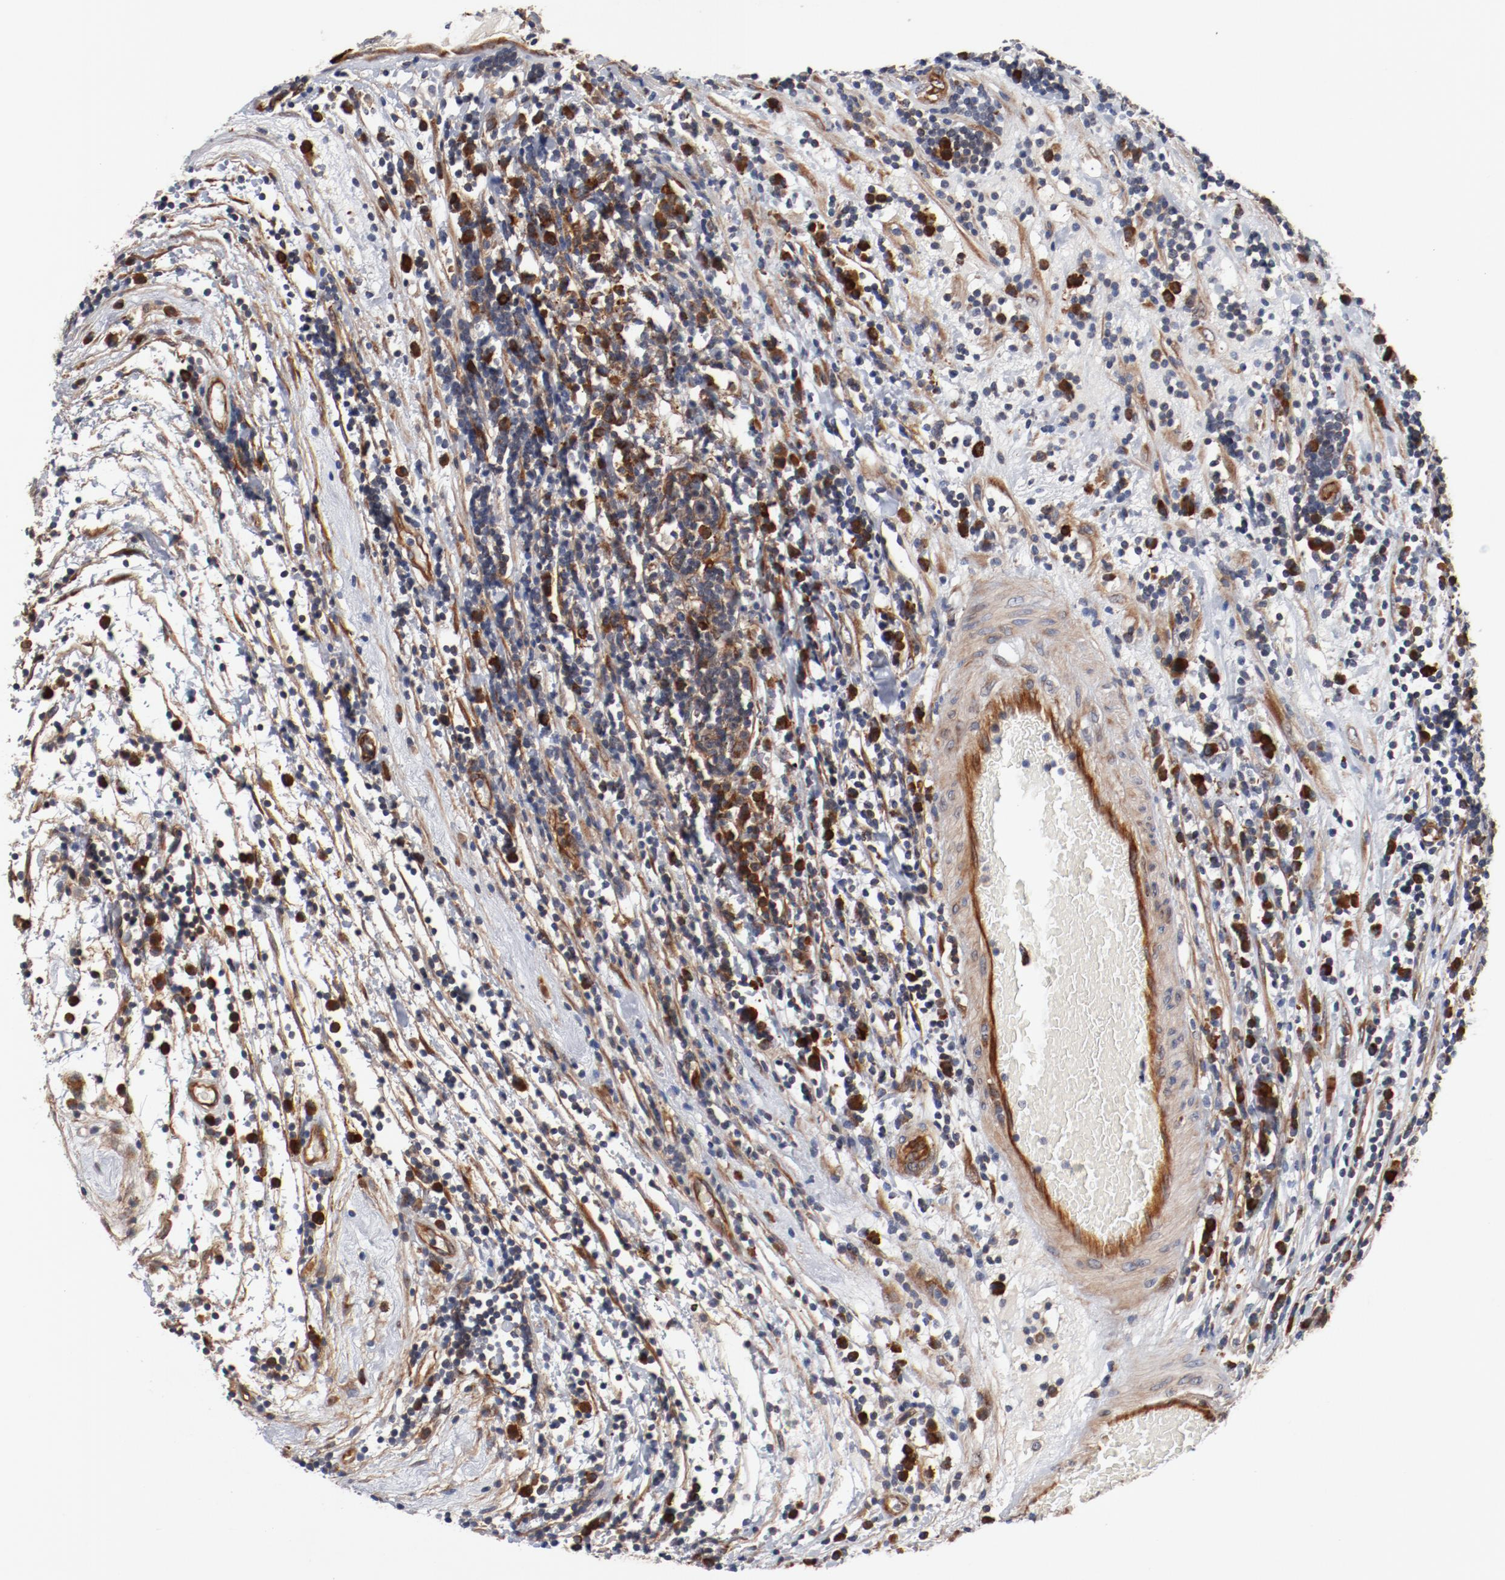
{"staining": {"intensity": "moderate", "quantity": ">75%", "location": "cytoplasmic/membranous"}, "tissue": "testis cancer", "cell_type": "Tumor cells", "image_type": "cancer", "snomed": [{"axis": "morphology", "description": "Seminoma, NOS"}, {"axis": "topography", "description": "Testis"}], "caption": "Protein expression analysis of testis cancer reveals moderate cytoplasmic/membranous expression in about >75% of tumor cells.", "gene": "PITPNM2", "patient": {"sex": "male", "age": 43}}